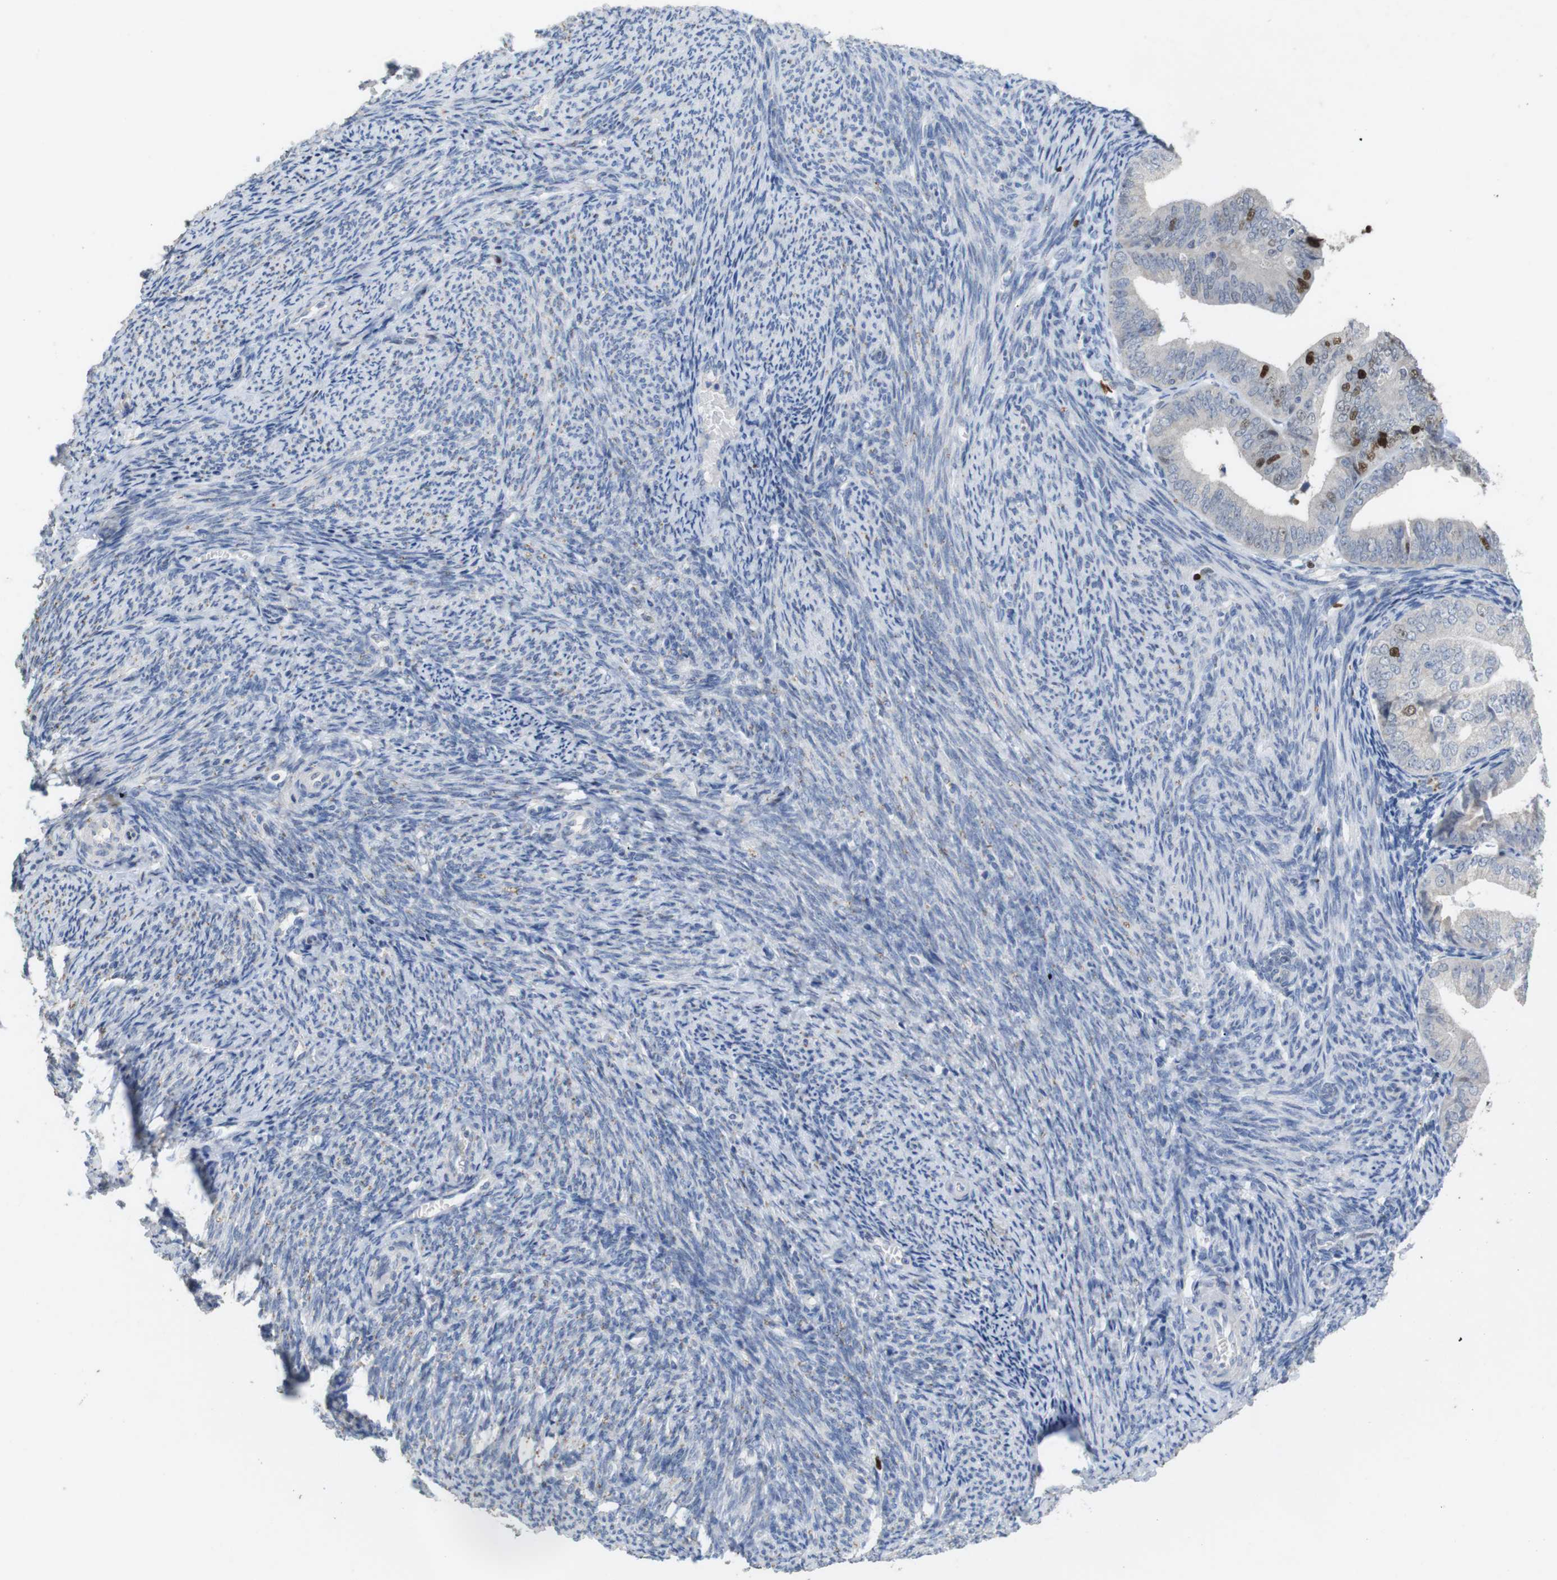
{"staining": {"intensity": "strong", "quantity": "<25%", "location": "nuclear"}, "tissue": "endometrial cancer", "cell_type": "Tumor cells", "image_type": "cancer", "snomed": [{"axis": "morphology", "description": "Adenocarcinoma, NOS"}, {"axis": "topography", "description": "Endometrium"}], "caption": "Human adenocarcinoma (endometrial) stained with a protein marker reveals strong staining in tumor cells.", "gene": "KPNA2", "patient": {"sex": "female", "age": 63}}